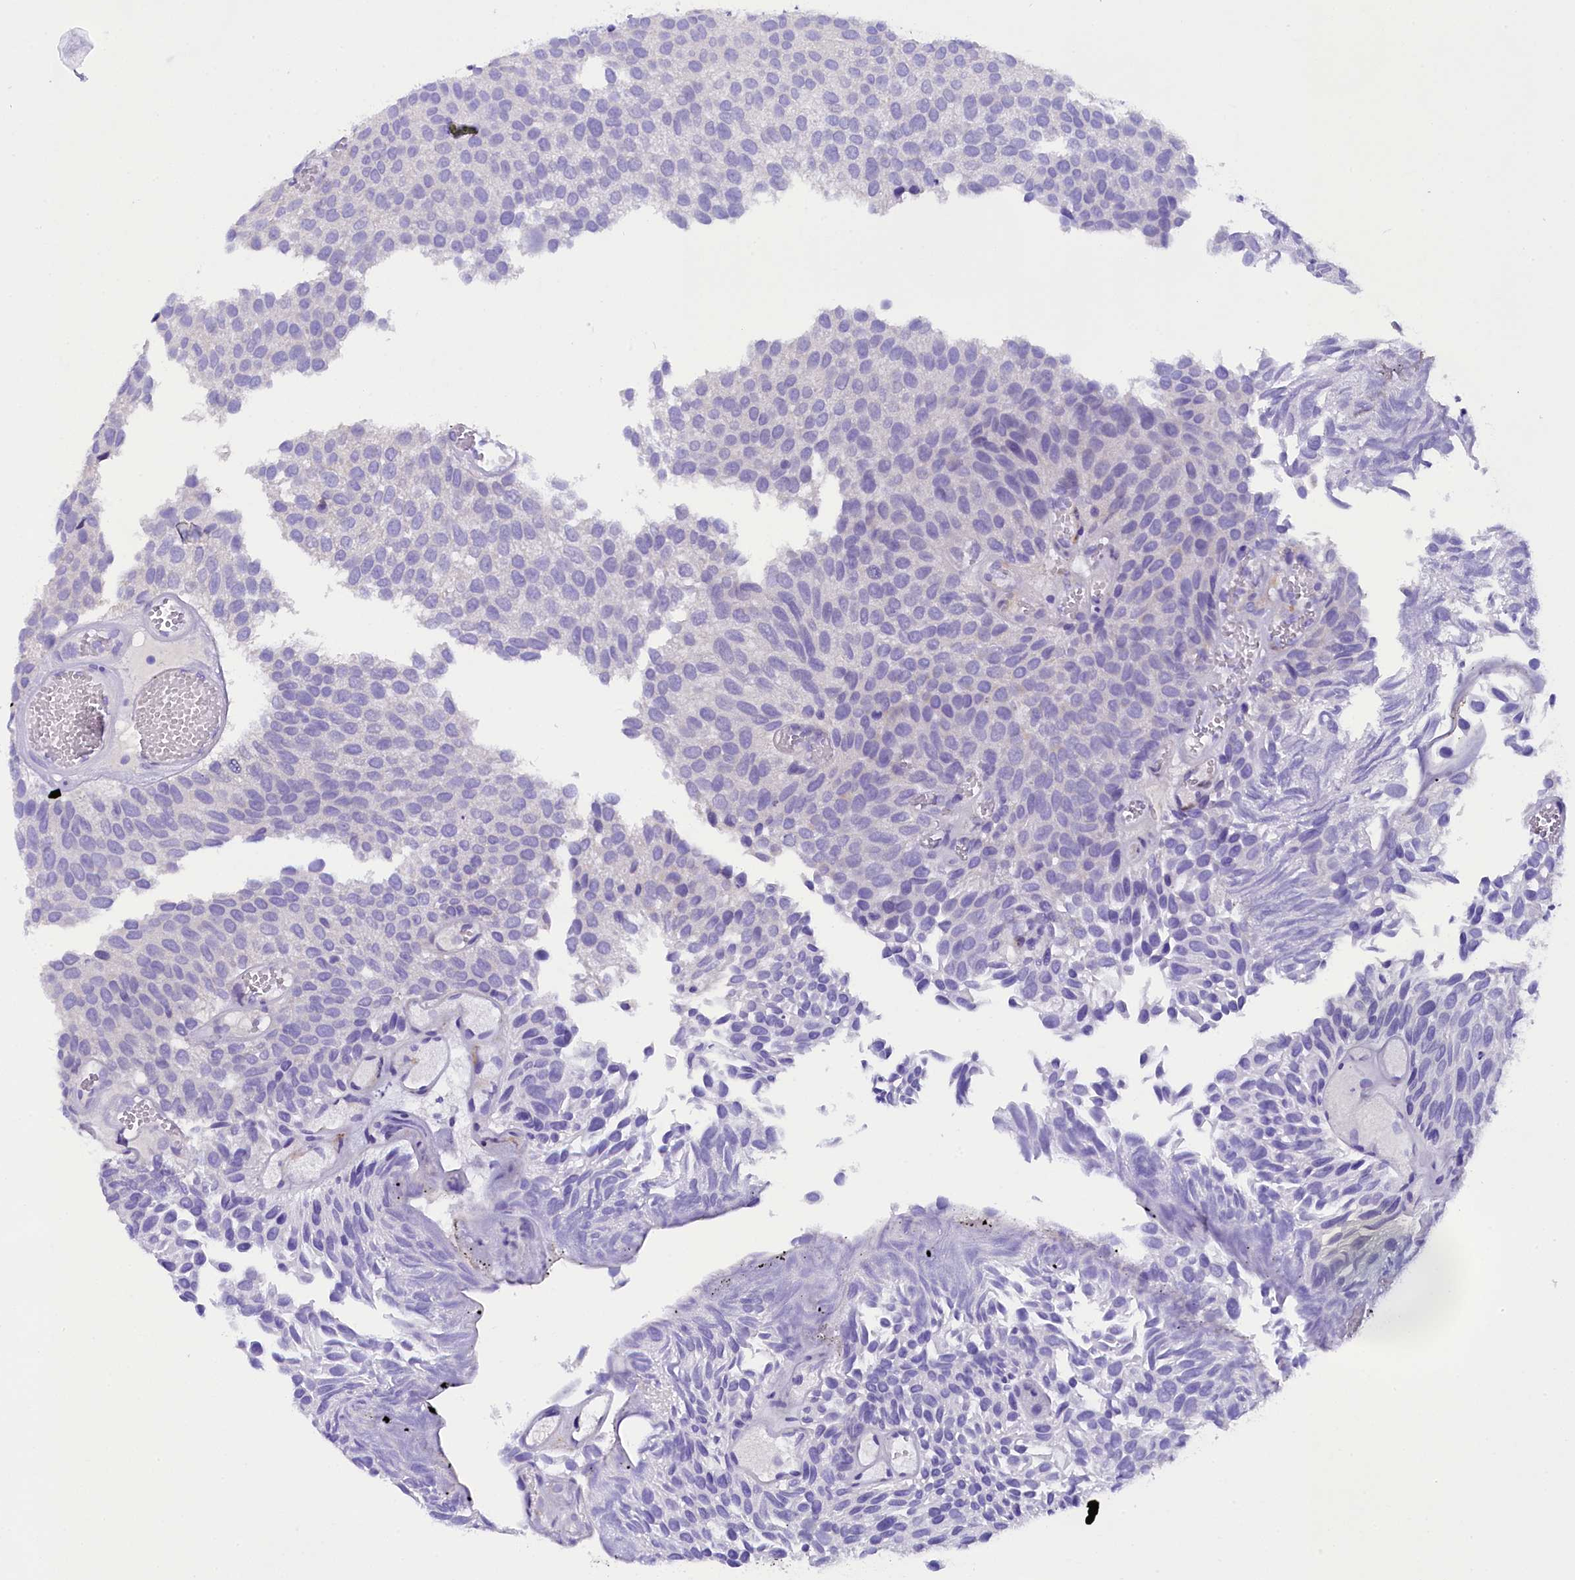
{"staining": {"intensity": "negative", "quantity": "none", "location": "none"}, "tissue": "urothelial cancer", "cell_type": "Tumor cells", "image_type": "cancer", "snomed": [{"axis": "morphology", "description": "Urothelial carcinoma, Low grade"}, {"axis": "topography", "description": "Urinary bladder"}], "caption": "Photomicrograph shows no protein staining in tumor cells of low-grade urothelial carcinoma tissue.", "gene": "SOD3", "patient": {"sex": "male", "age": 89}}